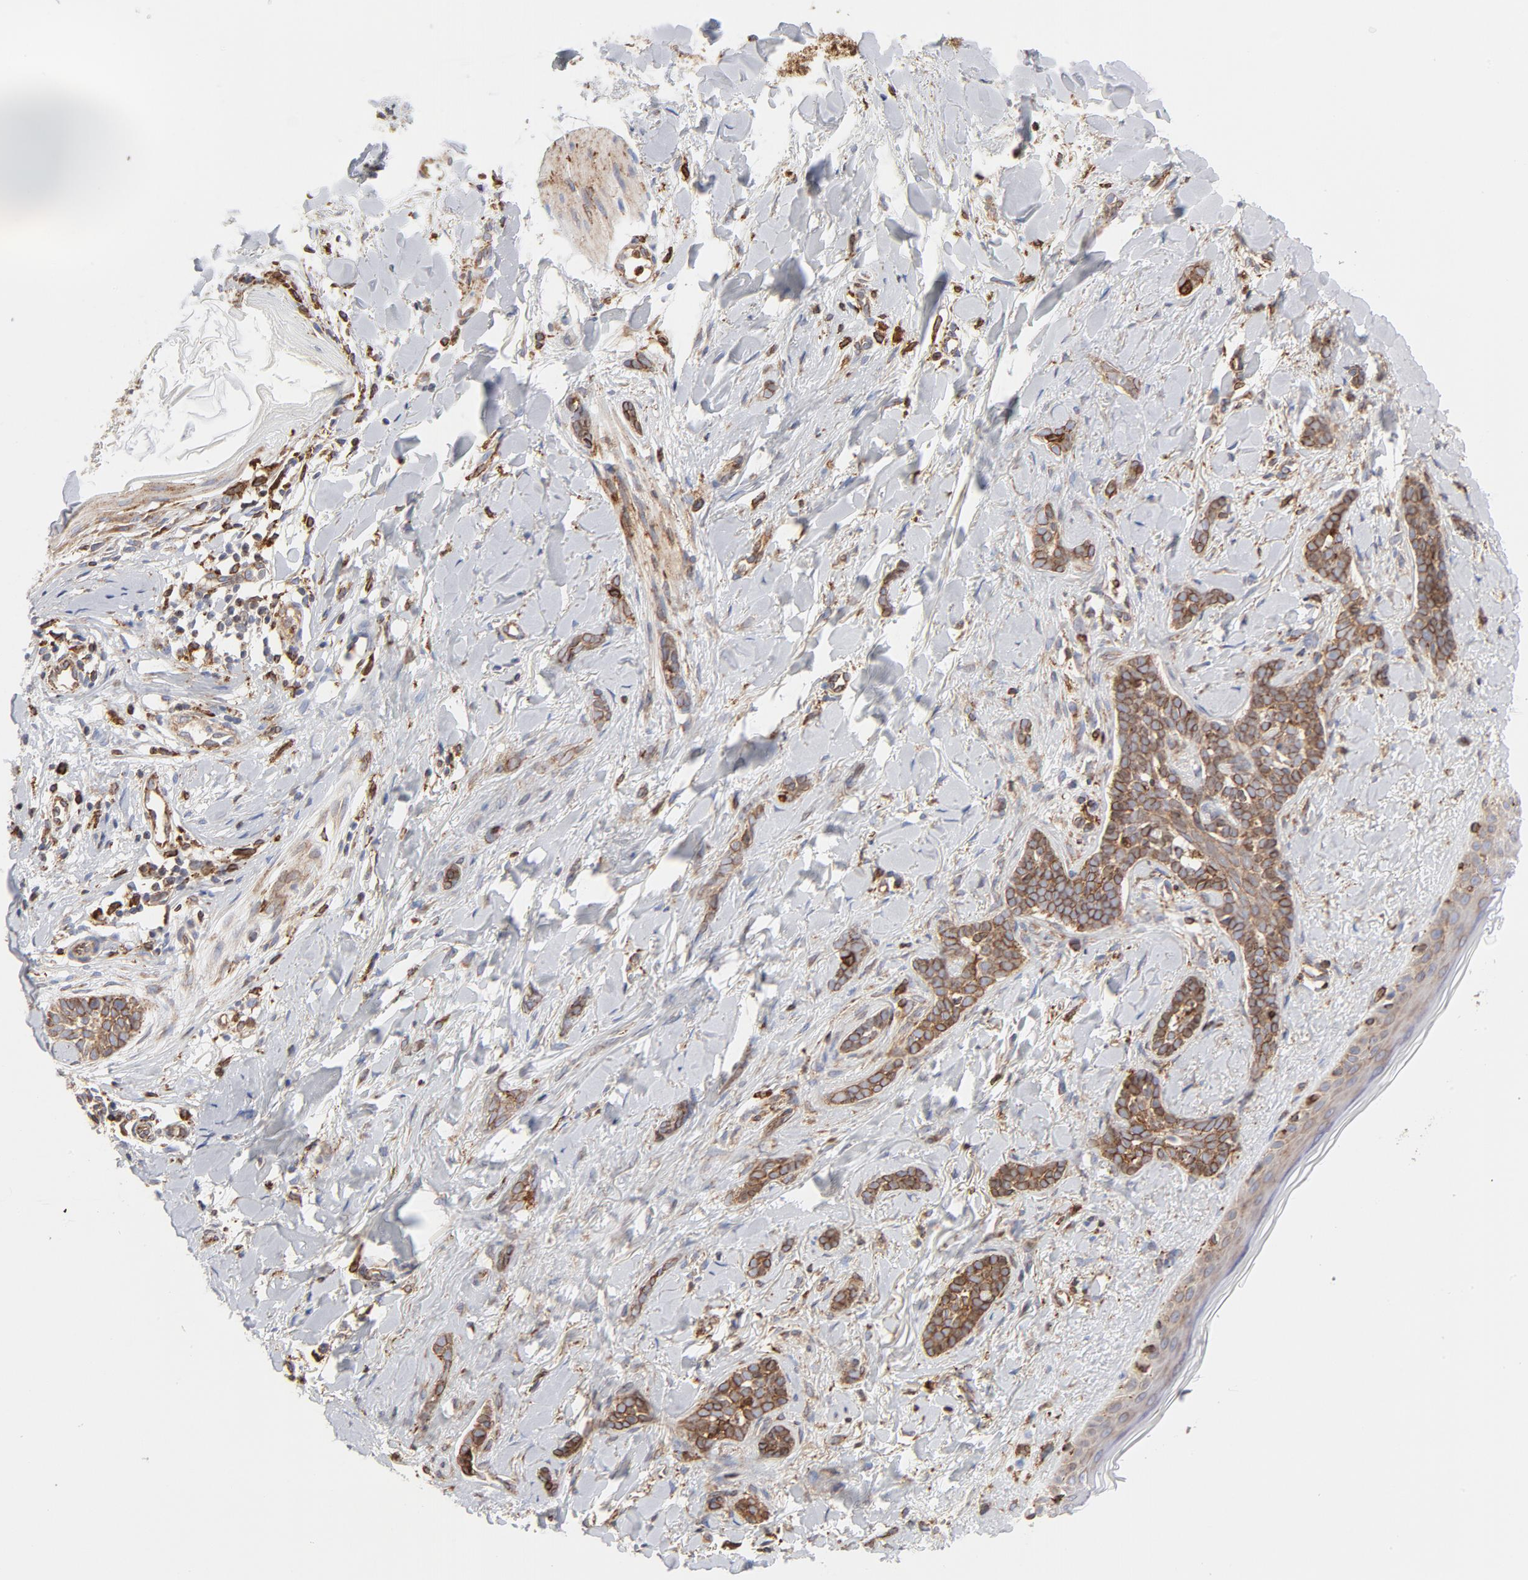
{"staining": {"intensity": "strong", "quantity": ">75%", "location": "cytoplasmic/membranous"}, "tissue": "skin cancer", "cell_type": "Tumor cells", "image_type": "cancer", "snomed": [{"axis": "morphology", "description": "Basal cell carcinoma"}, {"axis": "topography", "description": "Skin"}], "caption": "IHC (DAB) staining of human skin cancer exhibits strong cytoplasmic/membranous protein expression in approximately >75% of tumor cells.", "gene": "CANX", "patient": {"sex": "female", "age": 37}}